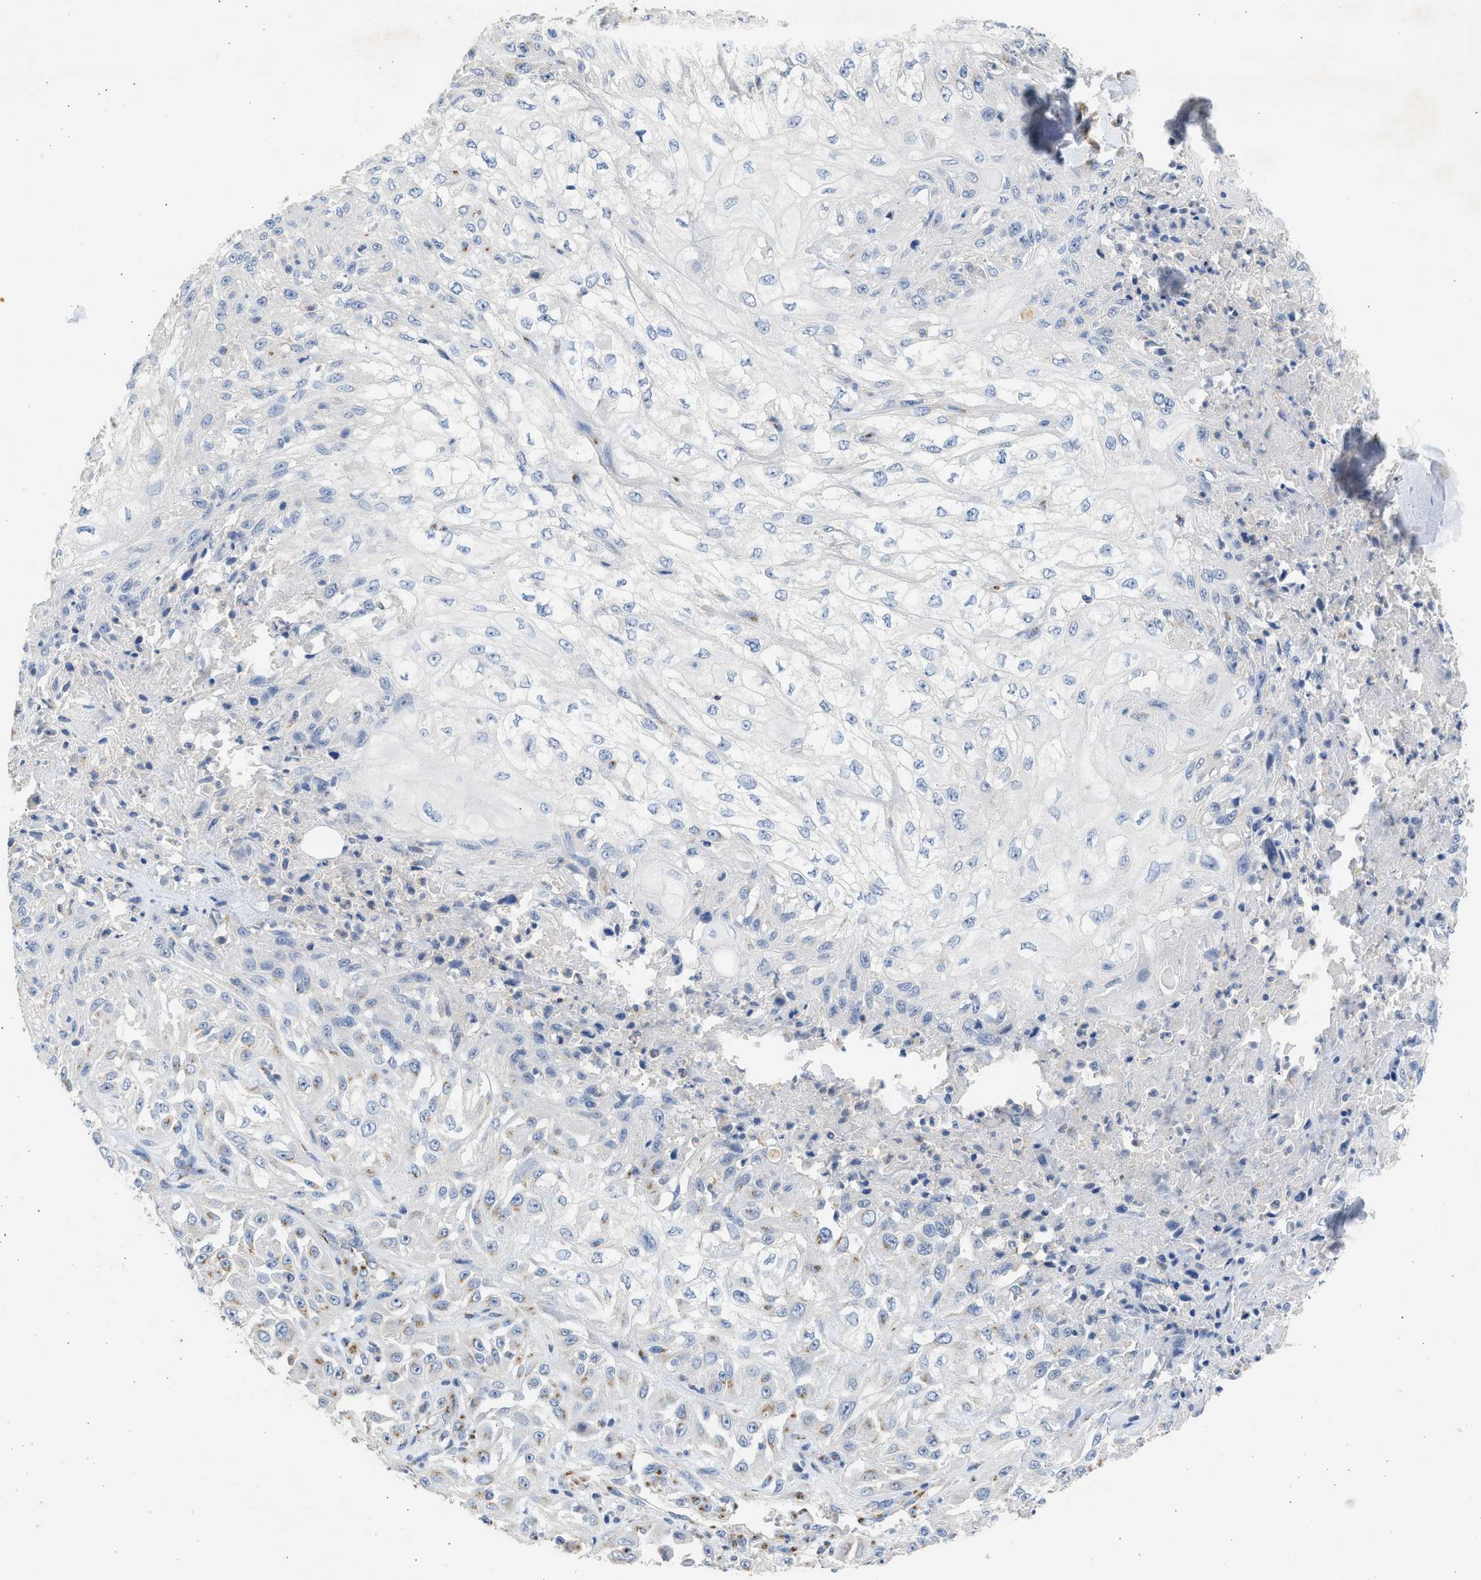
{"staining": {"intensity": "weak", "quantity": "<25%", "location": "cytoplasmic/membranous"}, "tissue": "skin cancer", "cell_type": "Tumor cells", "image_type": "cancer", "snomed": [{"axis": "morphology", "description": "Squamous cell carcinoma, NOS"}, {"axis": "morphology", "description": "Squamous cell carcinoma, metastatic, NOS"}, {"axis": "topography", "description": "Skin"}, {"axis": "topography", "description": "Lymph node"}], "caption": "High magnification brightfield microscopy of skin squamous cell carcinoma stained with DAB (3,3'-diaminobenzidine) (brown) and counterstained with hematoxylin (blue): tumor cells show no significant expression.", "gene": "IPO8", "patient": {"sex": "male", "age": 75}}